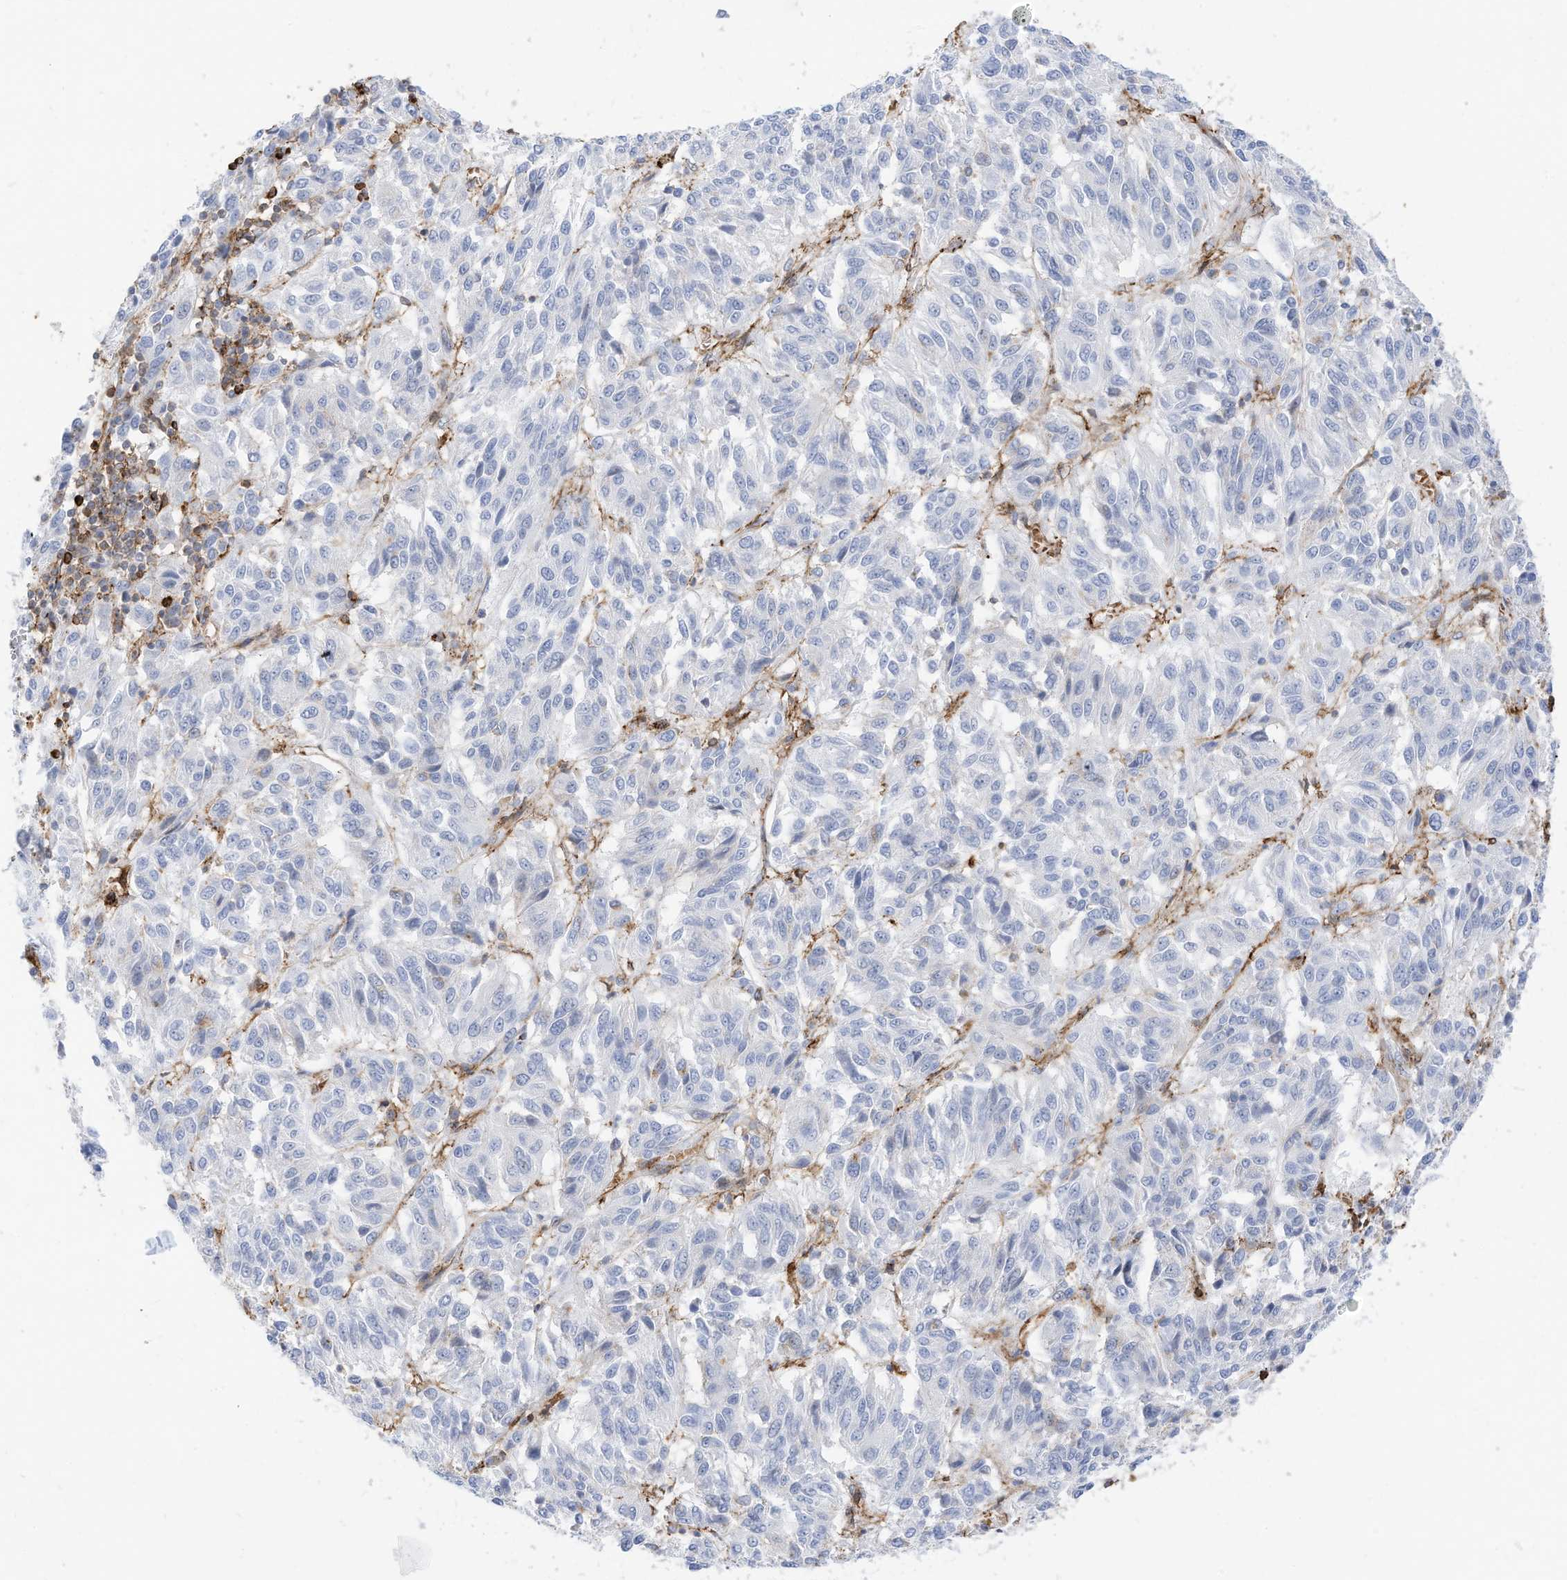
{"staining": {"intensity": "negative", "quantity": "none", "location": "none"}, "tissue": "melanoma", "cell_type": "Tumor cells", "image_type": "cancer", "snomed": [{"axis": "morphology", "description": "Malignant melanoma, Metastatic site"}, {"axis": "topography", "description": "Lung"}], "caption": "Histopathology image shows no protein expression in tumor cells of melanoma tissue.", "gene": "TXNDC9", "patient": {"sex": "male", "age": 64}}